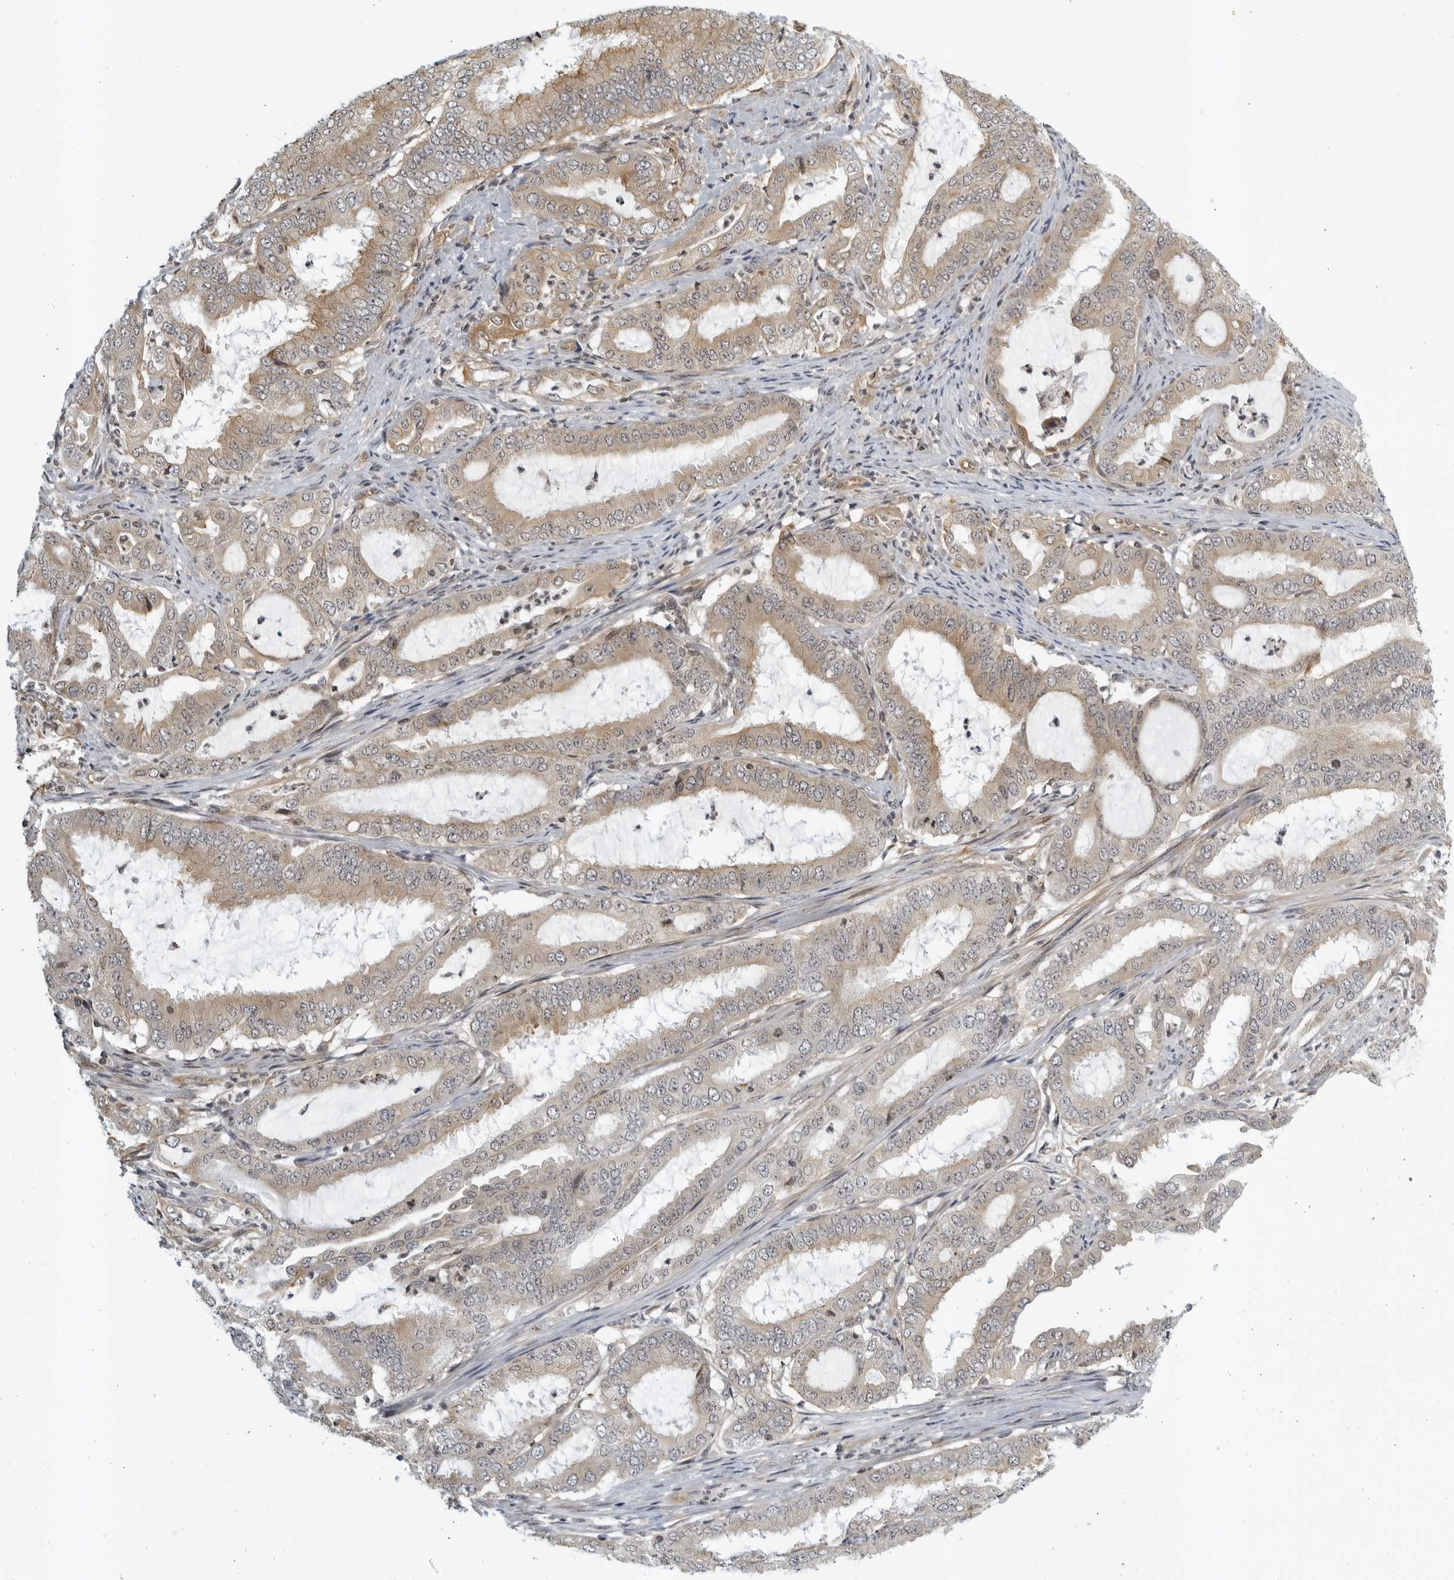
{"staining": {"intensity": "weak", "quantity": ">75%", "location": "cytoplasmic/membranous"}, "tissue": "endometrial cancer", "cell_type": "Tumor cells", "image_type": "cancer", "snomed": [{"axis": "morphology", "description": "Adenocarcinoma, NOS"}, {"axis": "topography", "description": "Endometrium"}], "caption": "Immunohistochemistry (IHC) staining of endometrial cancer, which displays low levels of weak cytoplasmic/membranous positivity in about >75% of tumor cells indicating weak cytoplasmic/membranous protein expression. The staining was performed using DAB (brown) for protein detection and nuclei were counterstained in hematoxylin (blue).", "gene": "SERTAD4", "patient": {"sex": "female", "age": 51}}